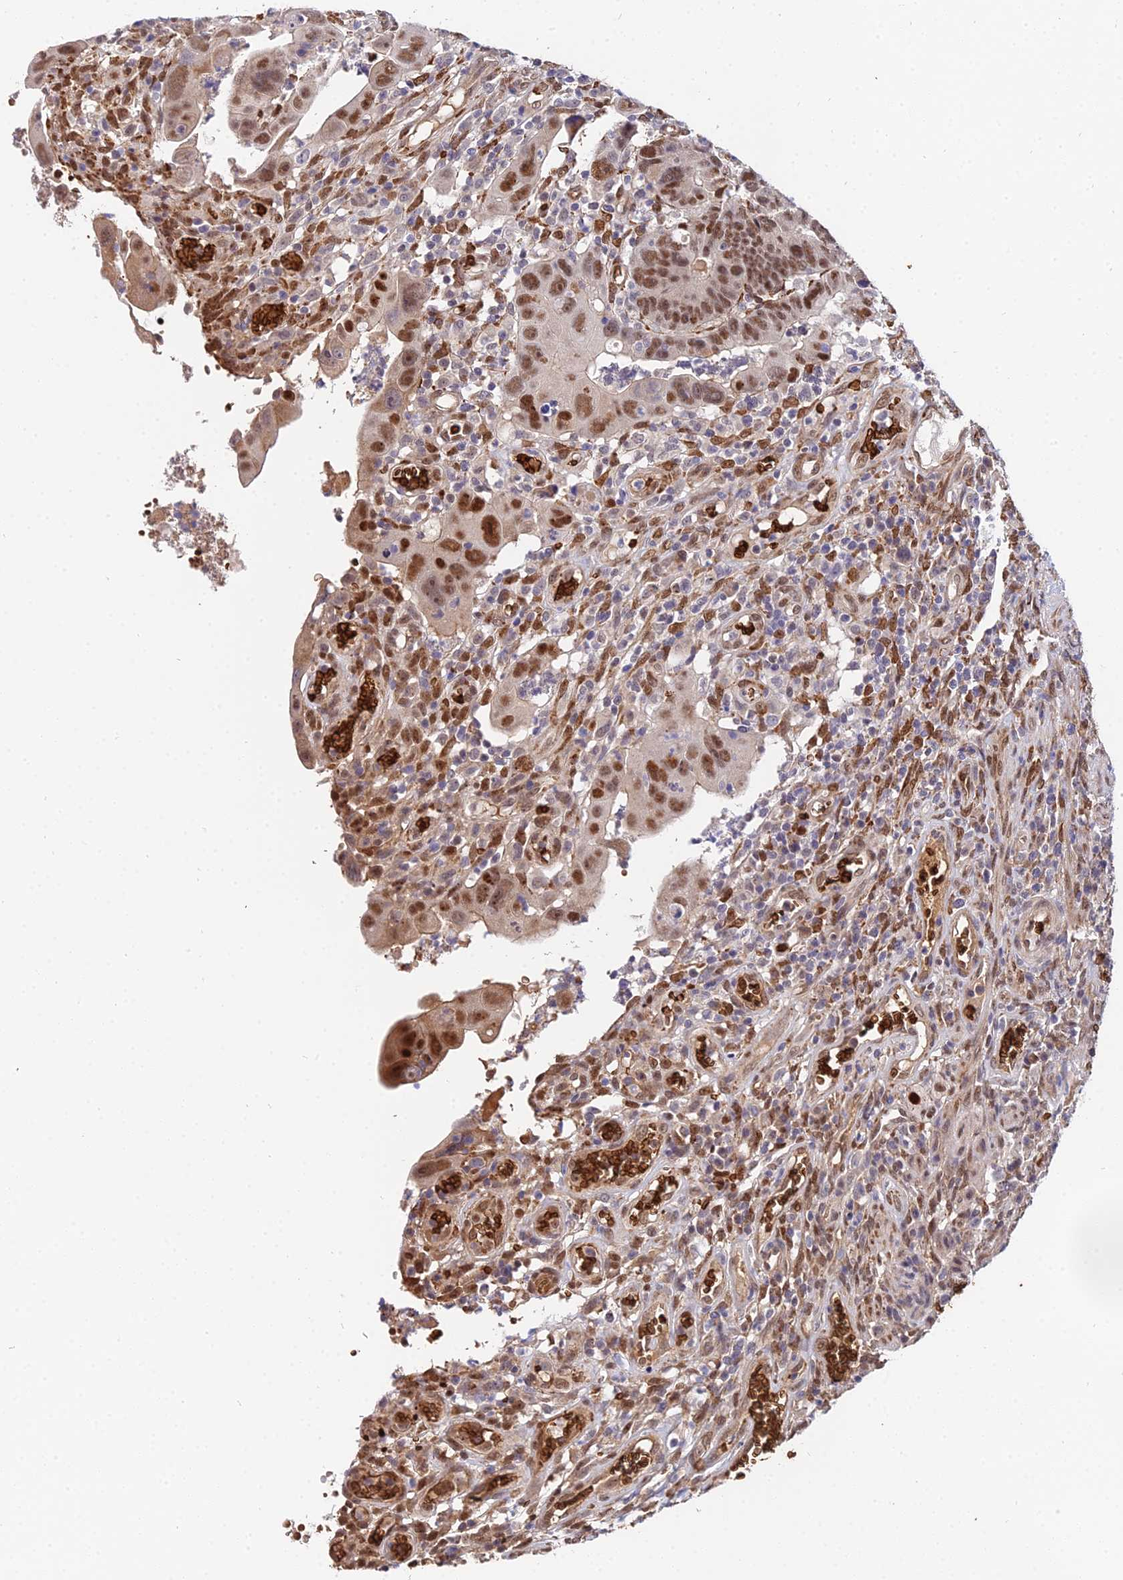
{"staining": {"intensity": "strong", "quantity": ">75%", "location": "nuclear"}, "tissue": "colorectal cancer", "cell_type": "Tumor cells", "image_type": "cancer", "snomed": [{"axis": "morphology", "description": "Normal tissue, NOS"}, {"axis": "morphology", "description": "Adenocarcinoma, NOS"}, {"axis": "topography", "description": "Rectum"}], "caption": "Immunohistochemistry (IHC) of colorectal cancer shows high levels of strong nuclear positivity in about >75% of tumor cells. The staining was performed using DAB (3,3'-diaminobenzidine) to visualize the protein expression in brown, while the nuclei were stained in blue with hematoxylin (Magnification: 20x).", "gene": "BCL9", "patient": {"sex": "female", "age": 65}}